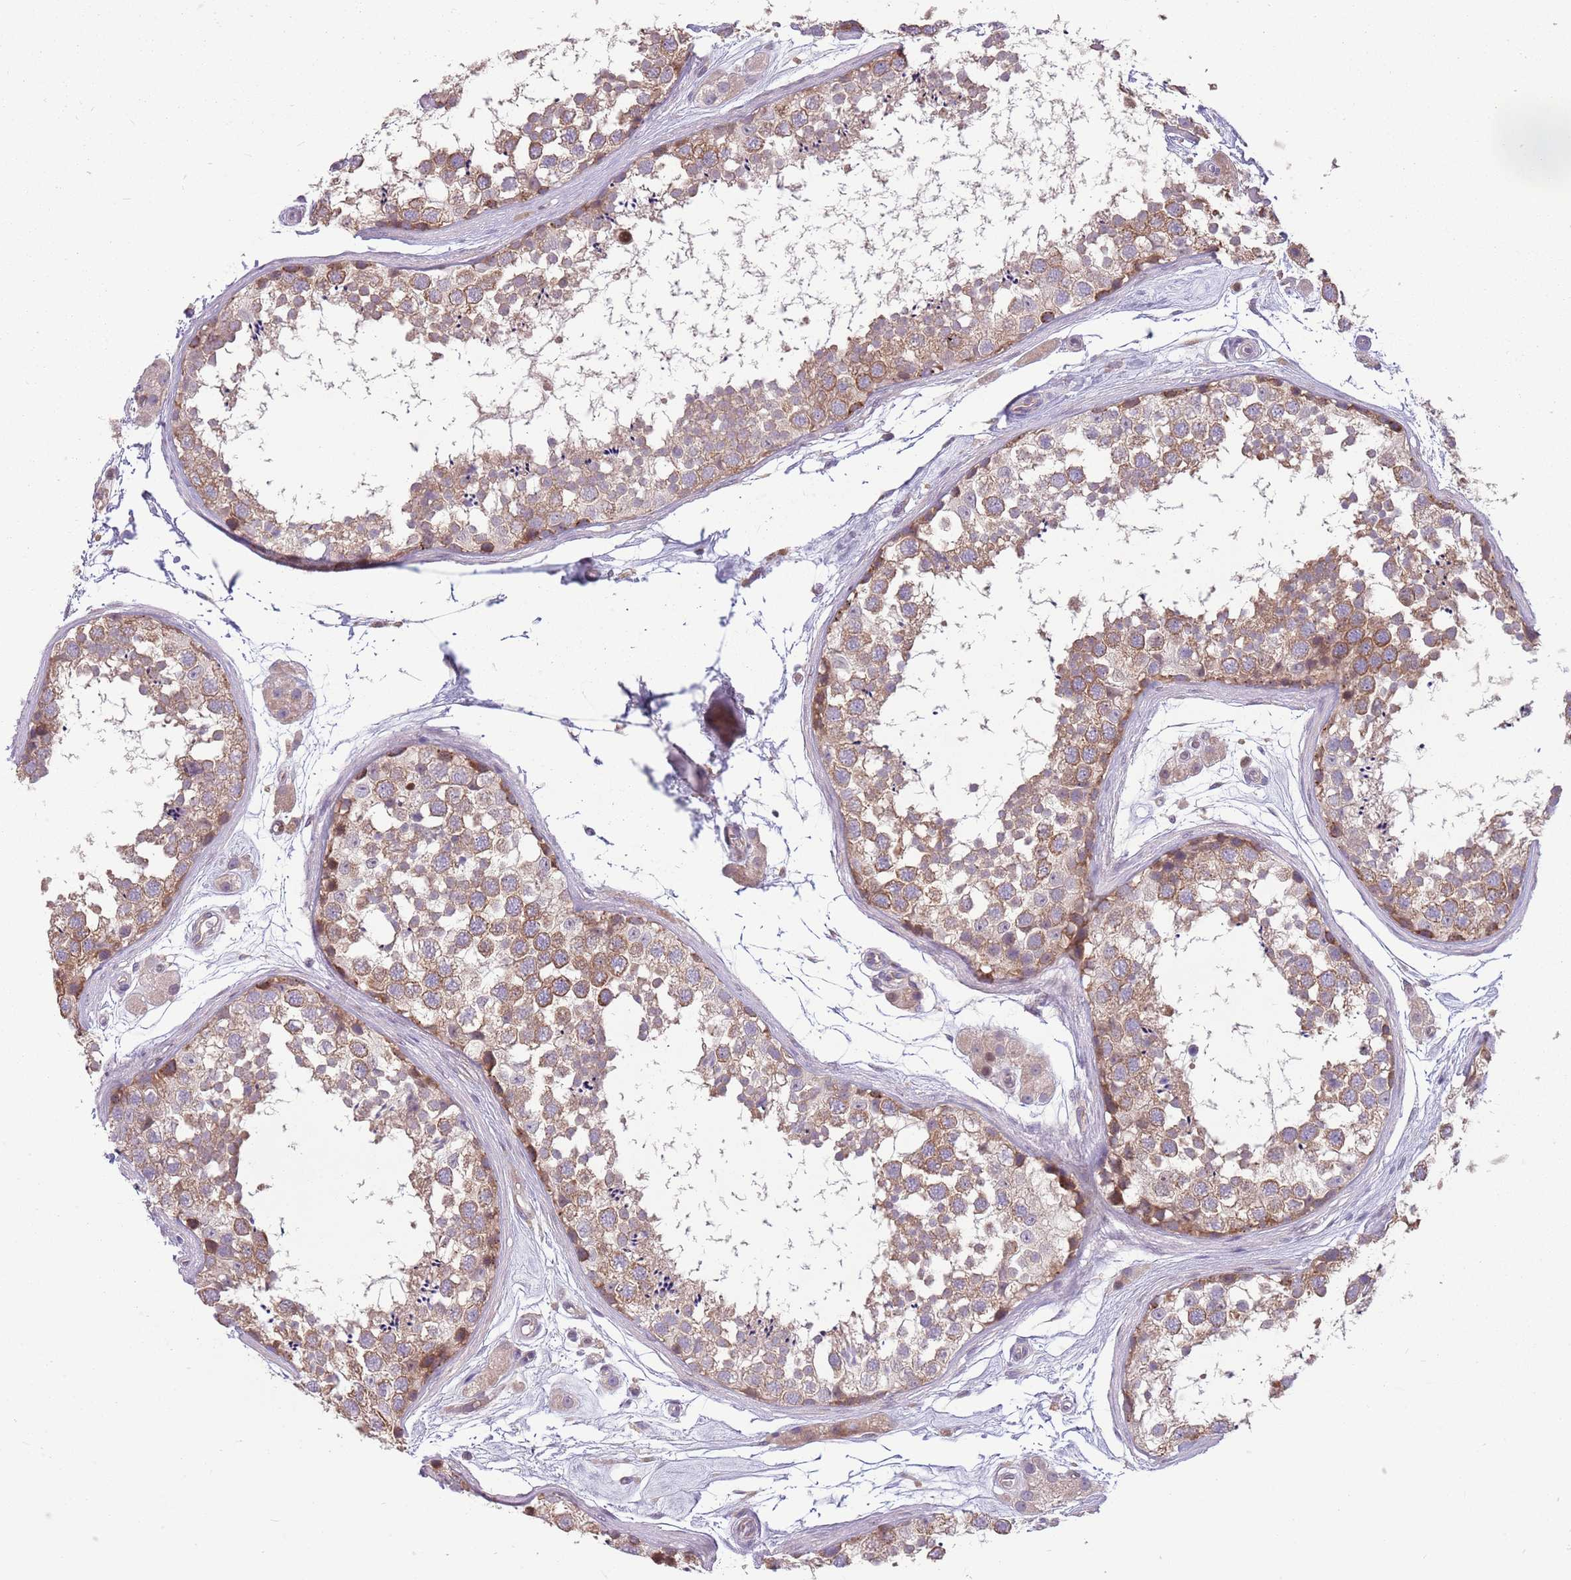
{"staining": {"intensity": "moderate", "quantity": "25%-75%", "location": "cytoplasmic/membranous"}, "tissue": "testis", "cell_type": "Cells in seminiferous ducts", "image_type": "normal", "snomed": [{"axis": "morphology", "description": "Normal tissue, NOS"}, {"axis": "topography", "description": "Testis"}], "caption": "Human testis stained with a brown dye displays moderate cytoplasmic/membranous positive expression in approximately 25%-75% of cells in seminiferous ducts.", "gene": "PPP1R27", "patient": {"sex": "male", "age": 56}}